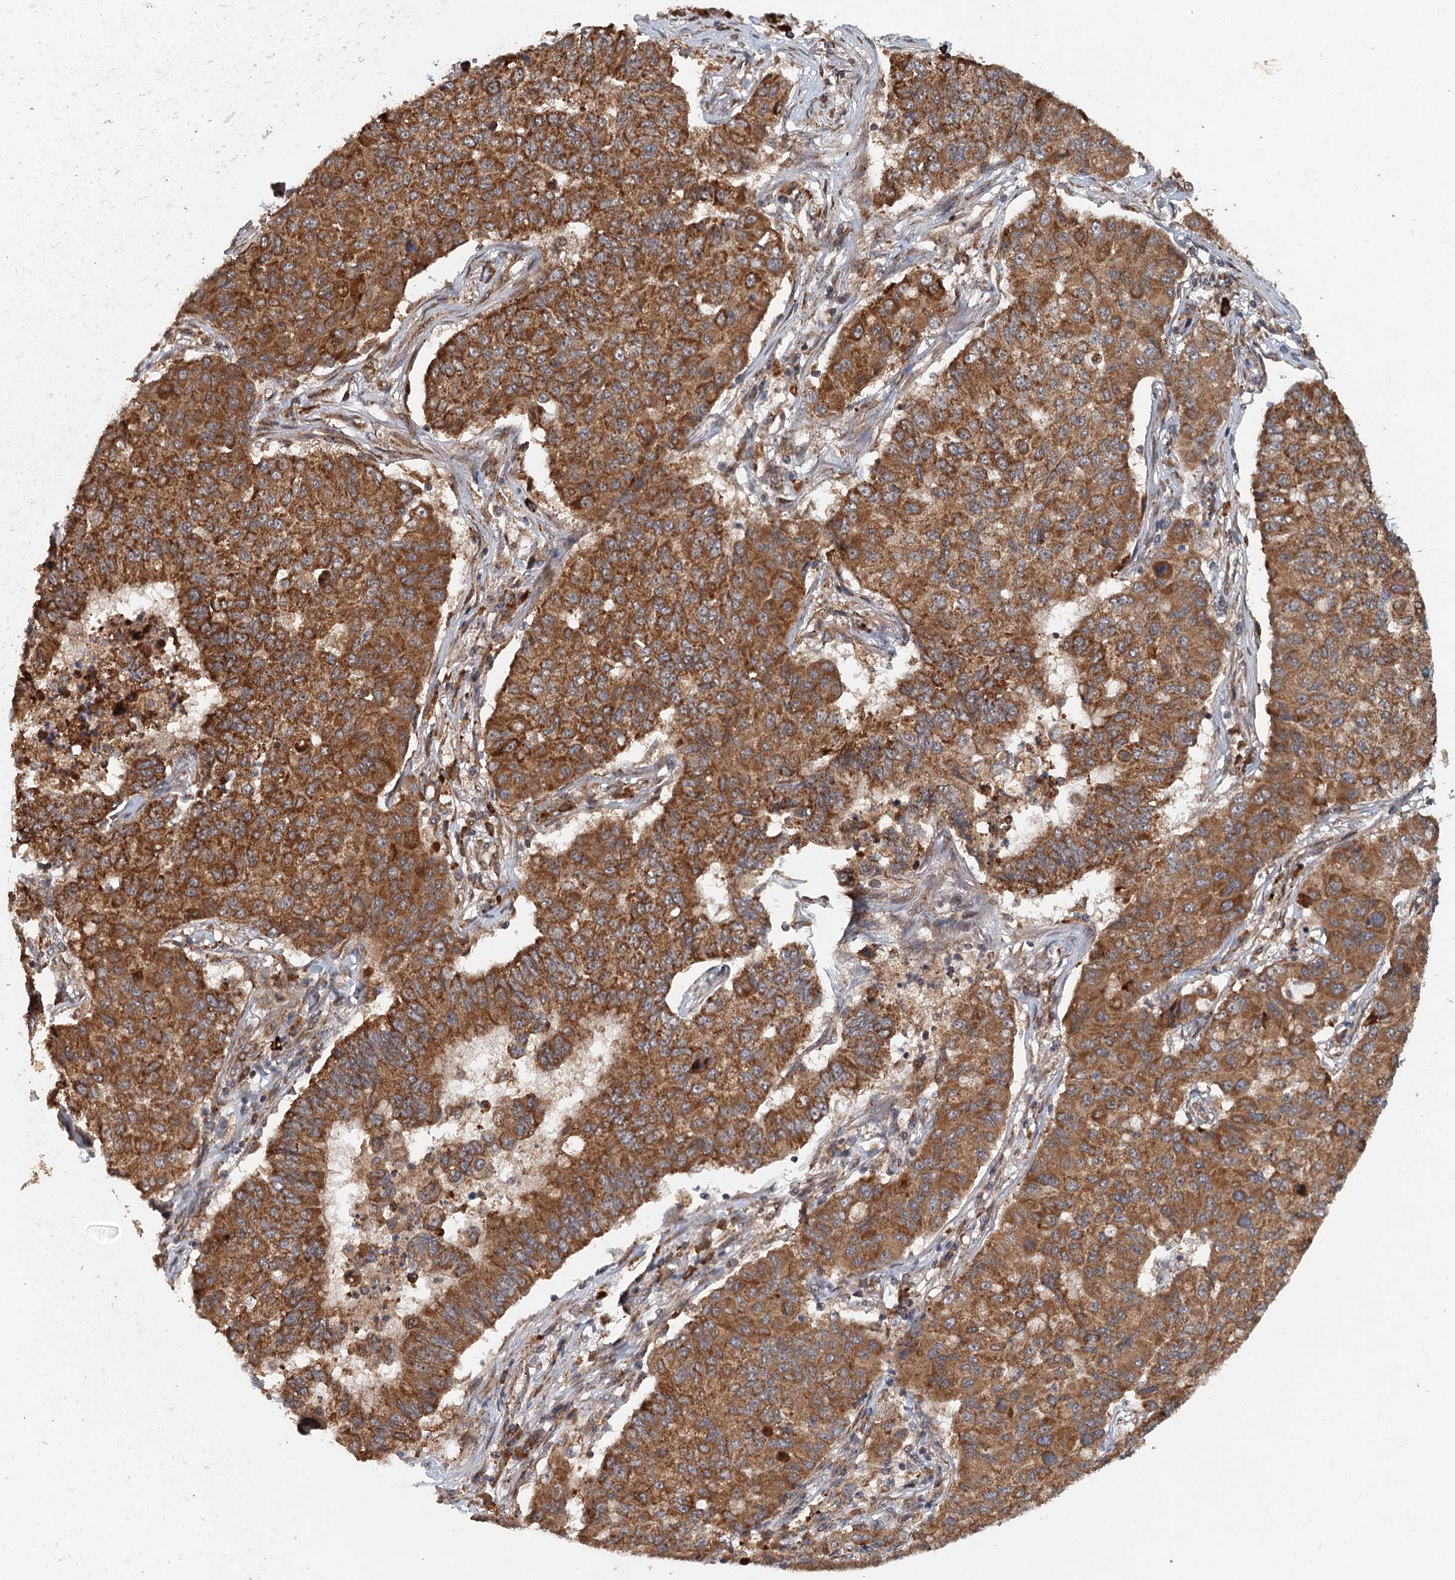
{"staining": {"intensity": "moderate", "quantity": ">75%", "location": "cytoplasmic/membranous"}, "tissue": "lung cancer", "cell_type": "Tumor cells", "image_type": "cancer", "snomed": [{"axis": "morphology", "description": "Squamous cell carcinoma, NOS"}, {"axis": "topography", "description": "Lung"}], "caption": "Immunohistochemistry of human lung squamous cell carcinoma displays medium levels of moderate cytoplasmic/membranous positivity in about >75% of tumor cells.", "gene": "SRPX2", "patient": {"sex": "male", "age": 74}}